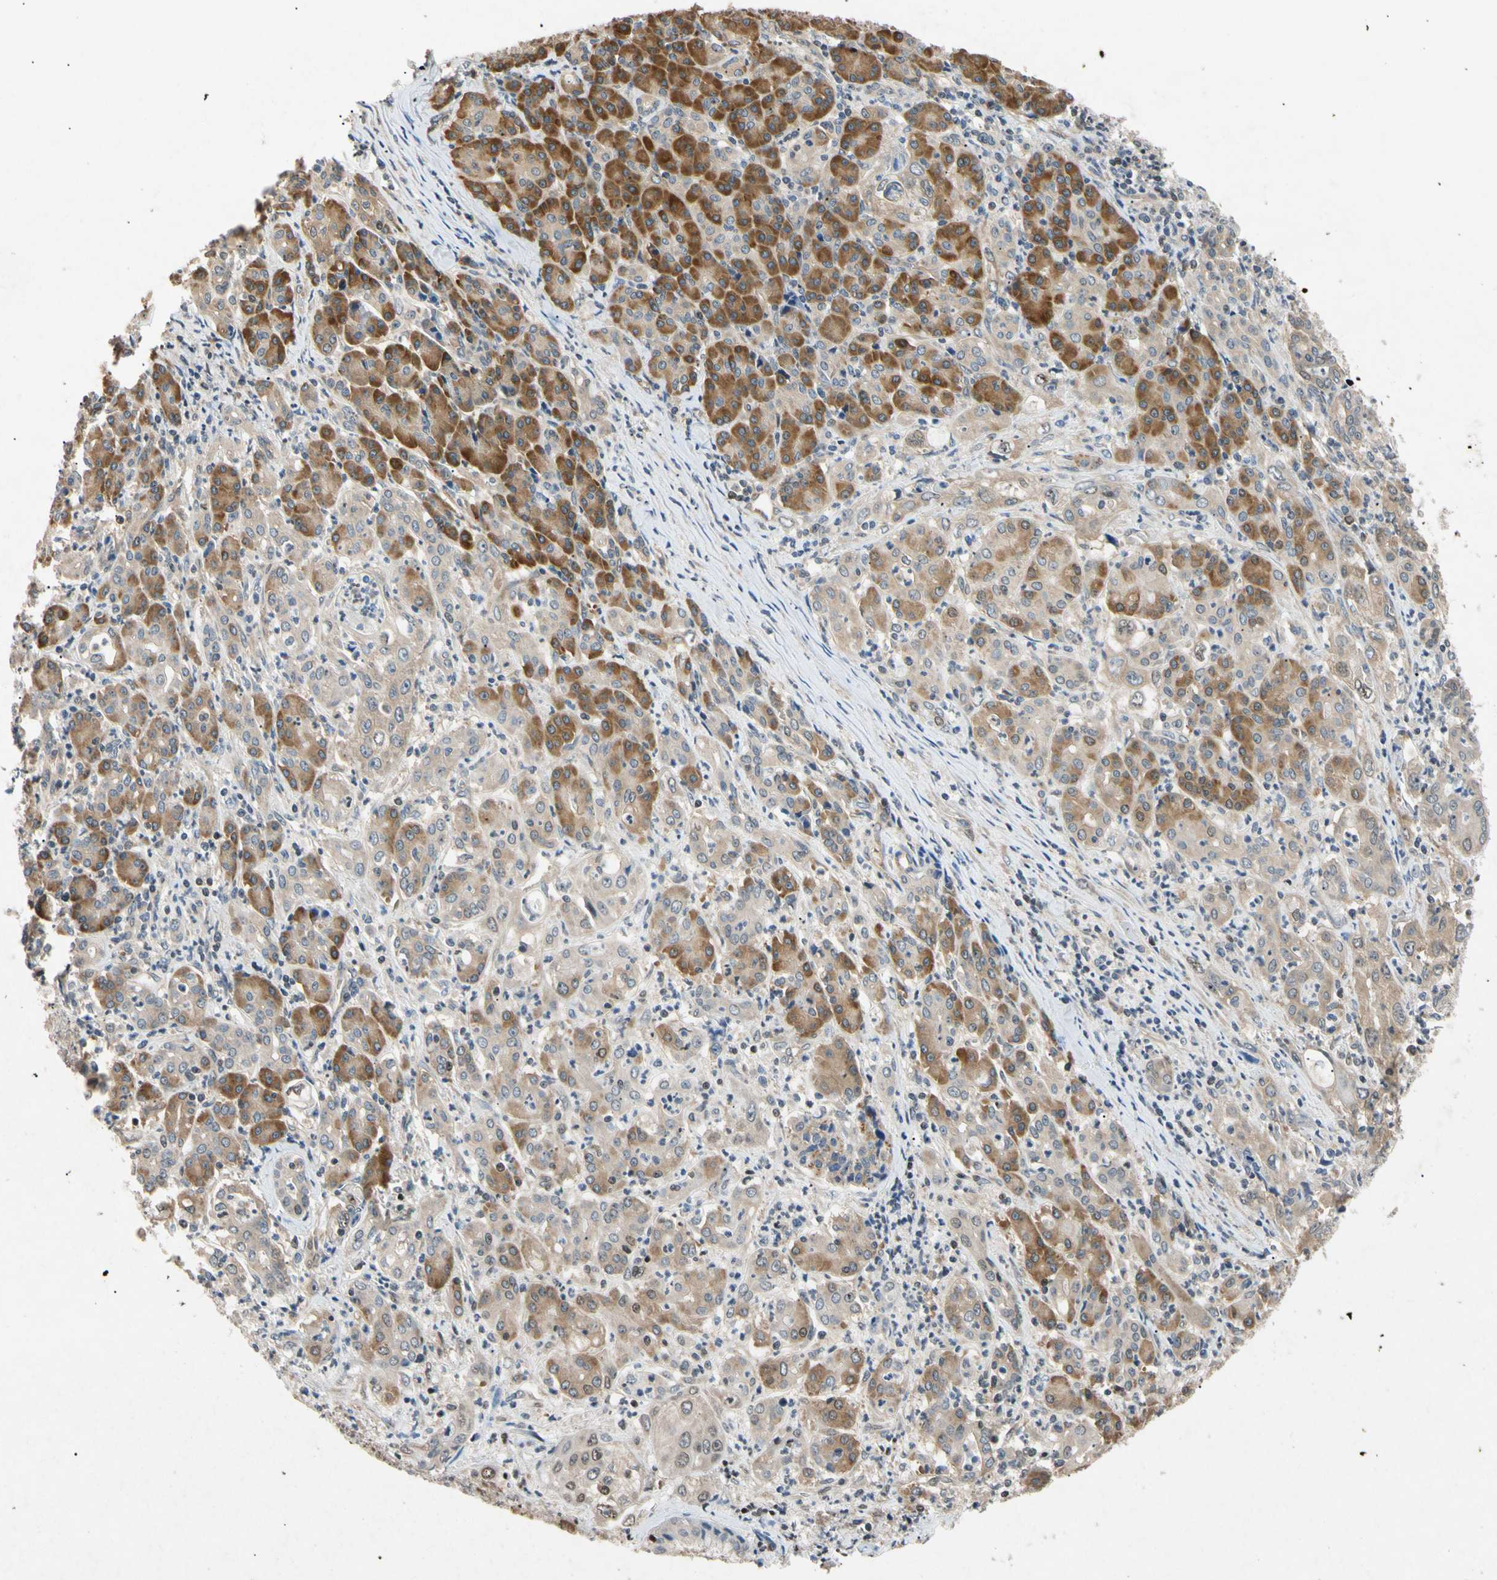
{"staining": {"intensity": "moderate", "quantity": "25%-75%", "location": "cytoplasmic/membranous"}, "tissue": "pancreatic cancer", "cell_type": "Tumor cells", "image_type": "cancer", "snomed": [{"axis": "morphology", "description": "Adenocarcinoma, NOS"}, {"axis": "topography", "description": "Pancreas"}], "caption": "This is an image of IHC staining of pancreatic adenocarcinoma, which shows moderate expression in the cytoplasmic/membranous of tumor cells.", "gene": "EIF1AX", "patient": {"sex": "male", "age": 70}}